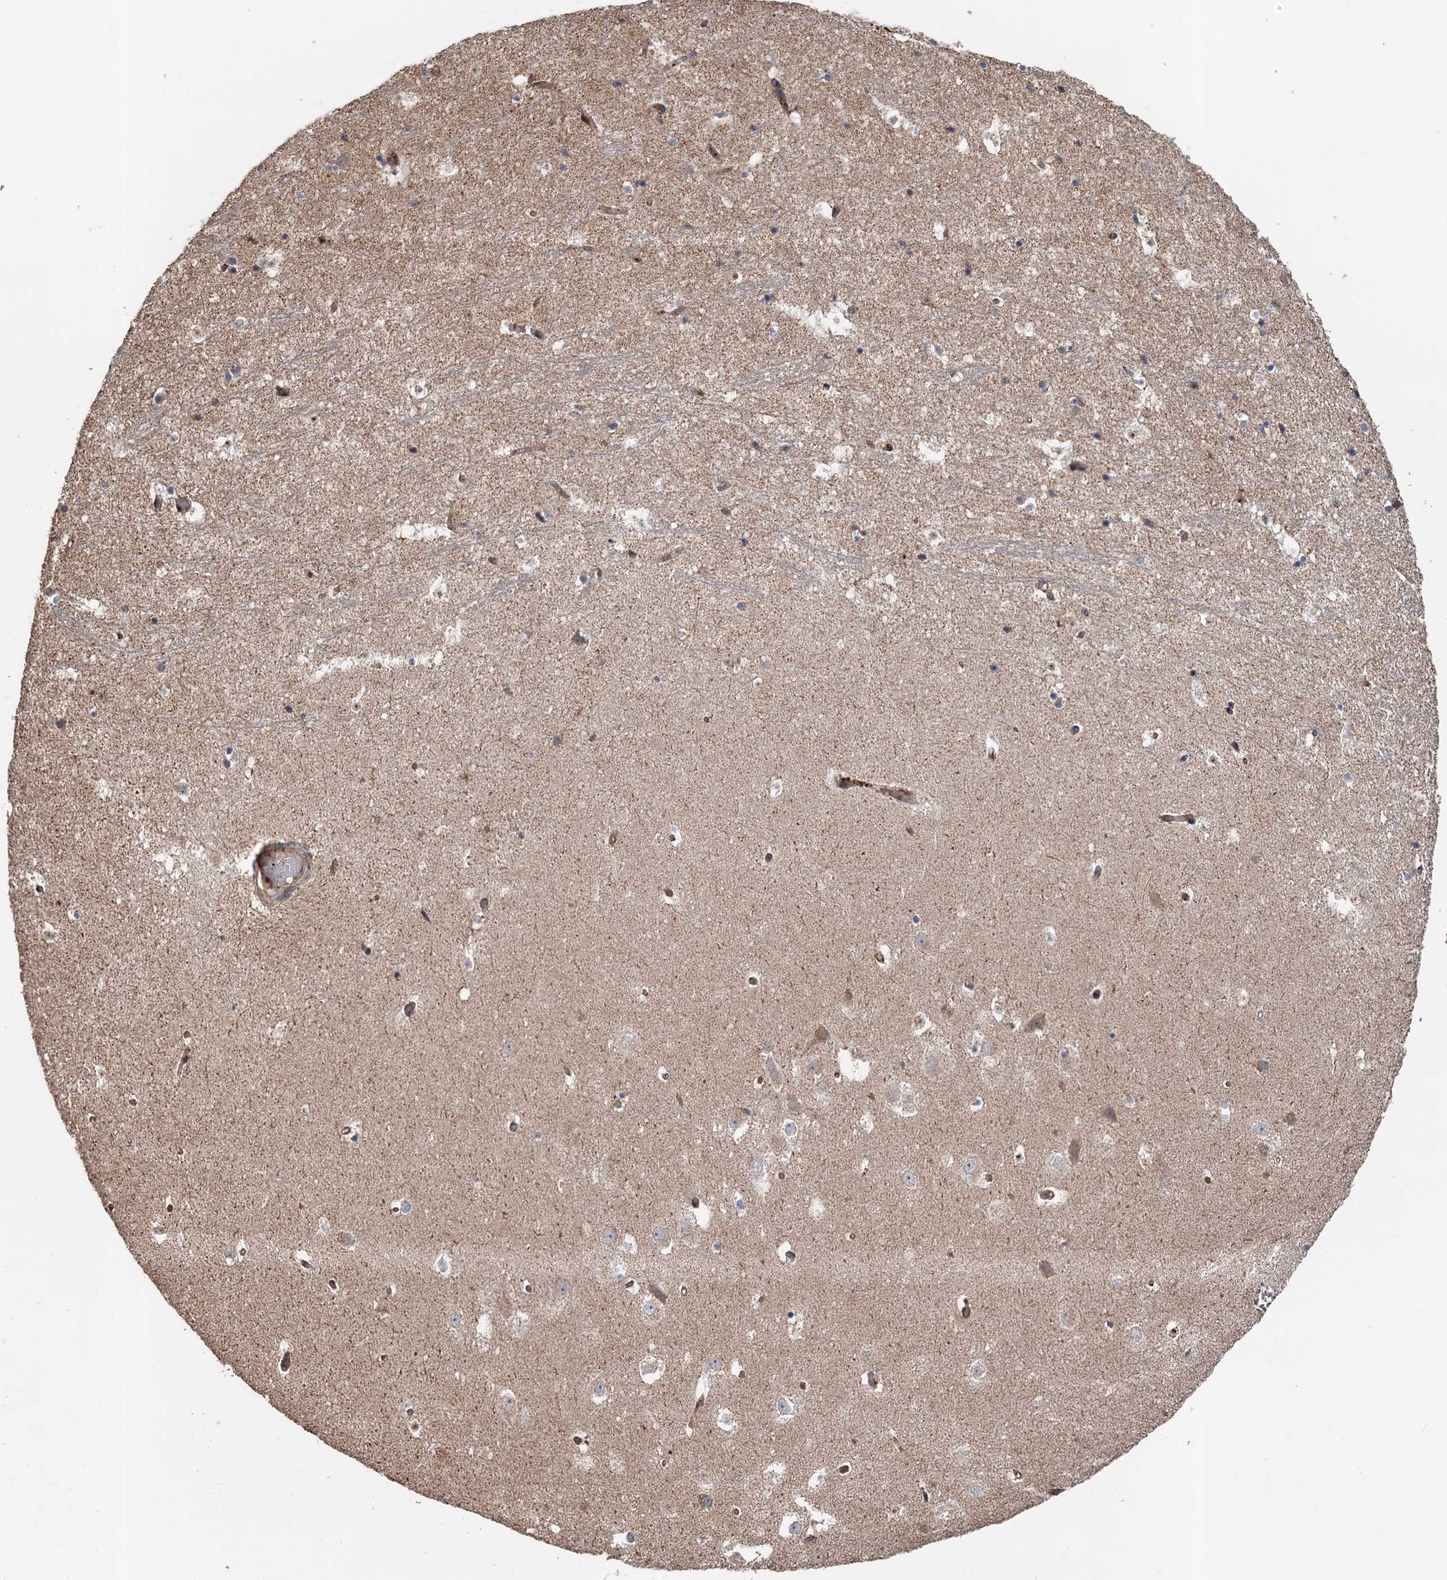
{"staining": {"intensity": "weak", "quantity": "<25%", "location": "cytoplasmic/membranous"}, "tissue": "hippocampus", "cell_type": "Glial cells", "image_type": "normal", "snomed": [{"axis": "morphology", "description": "Normal tissue, NOS"}, {"axis": "topography", "description": "Hippocampus"}], "caption": "This is an IHC photomicrograph of unremarkable hippocampus. There is no expression in glial cells.", "gene": "DEXI", "patient": {"sex": "female", "age": 52}}